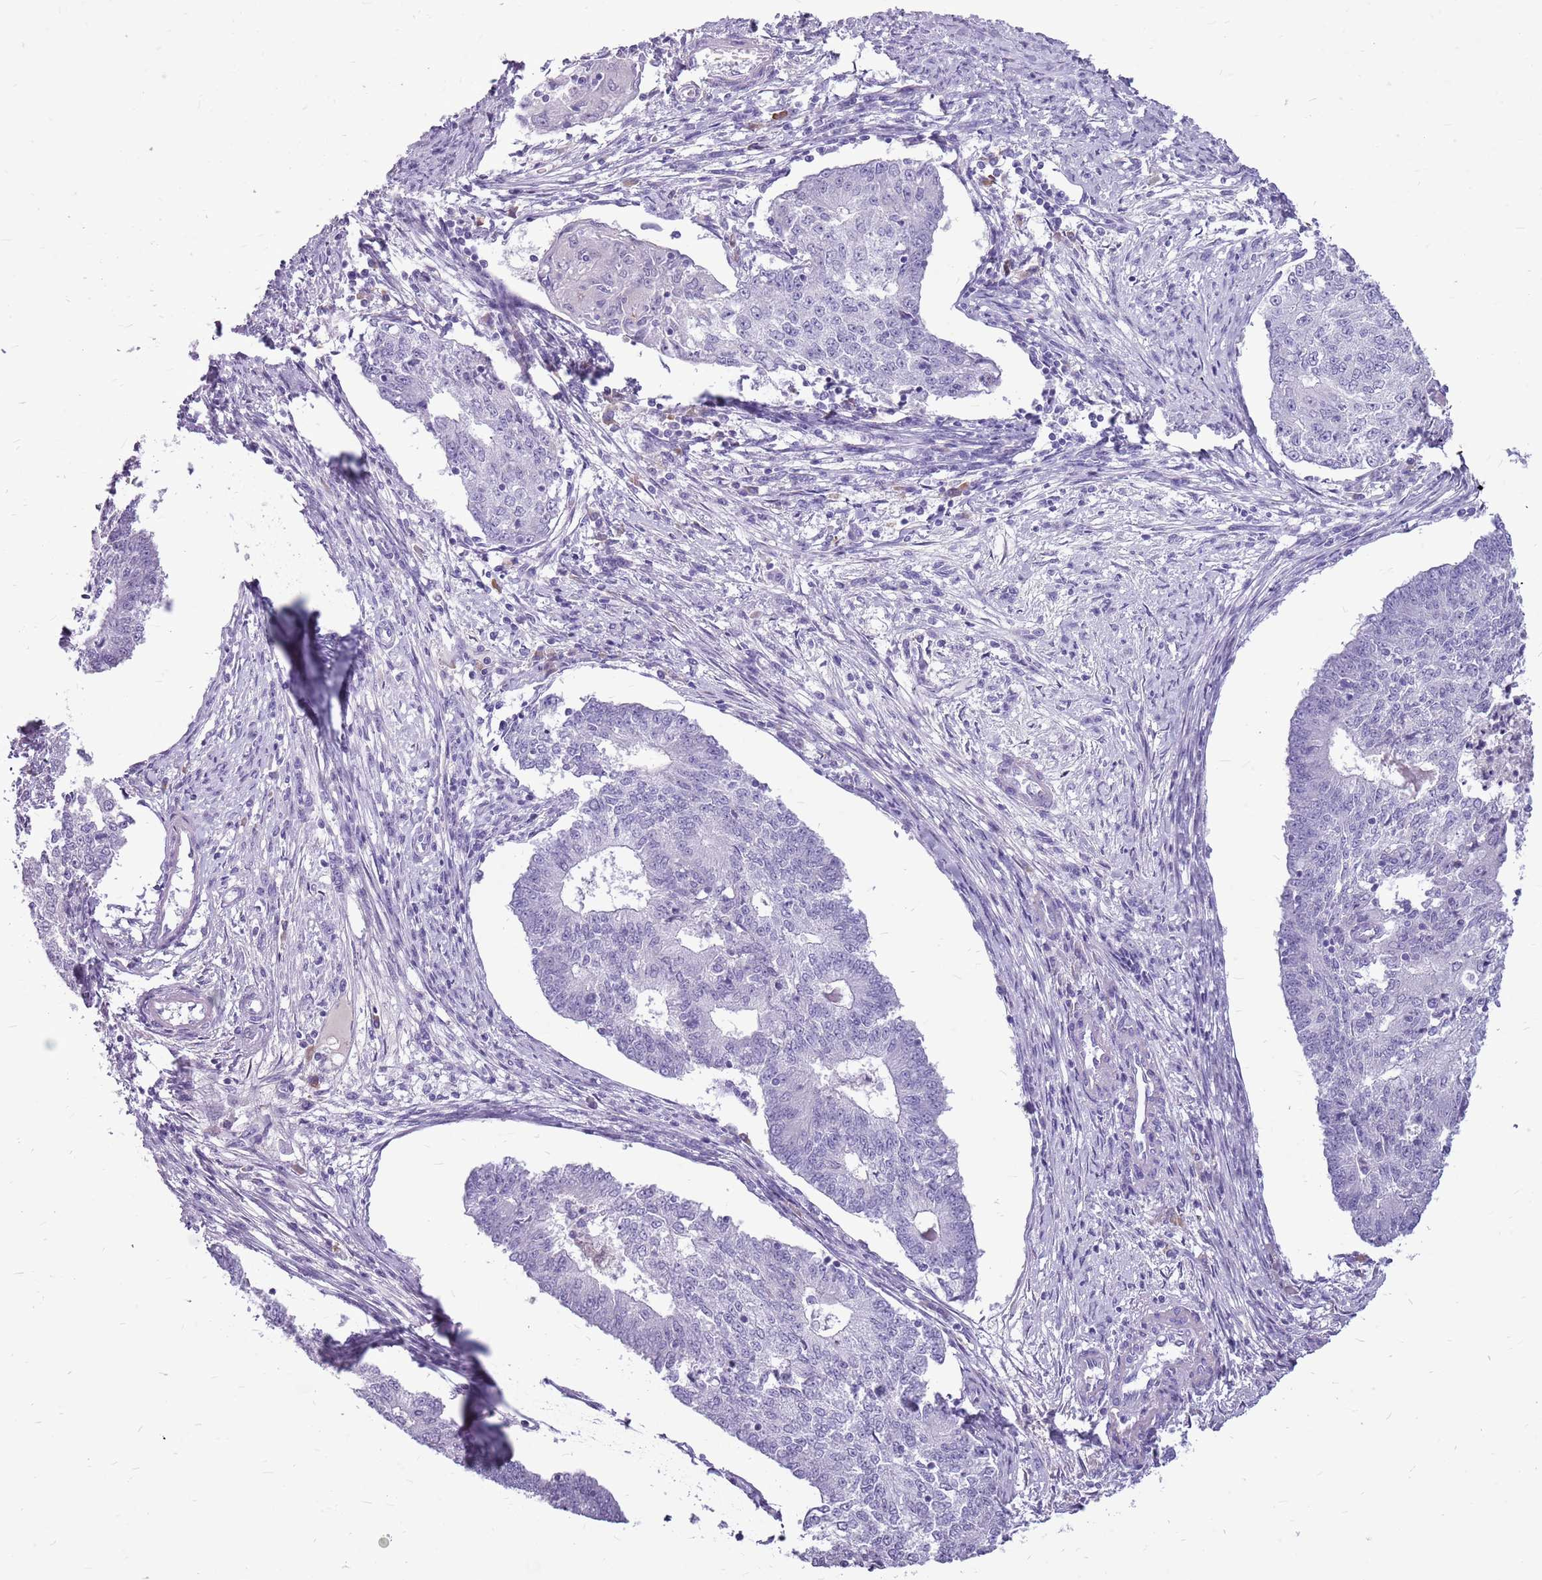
{"staining": {"intensity": "negative", "quantity": "none", "location": "none"}, "tissue": "endometrial cancer", "cell_type": "Tumor cells", "image_type": "cancer", "snomed": [{"axis": "morphology", "description": "Adenocarcinoma, NOS"}, {"axis": "topography", "description": "Endometrium"}], "caption": "DAB immunohistochemical staining of endometrial cancer demonstrates no significant positivity in tumor cells.", "gene": "ZNF425", "patient": {"sex": "female", "age": 56}}